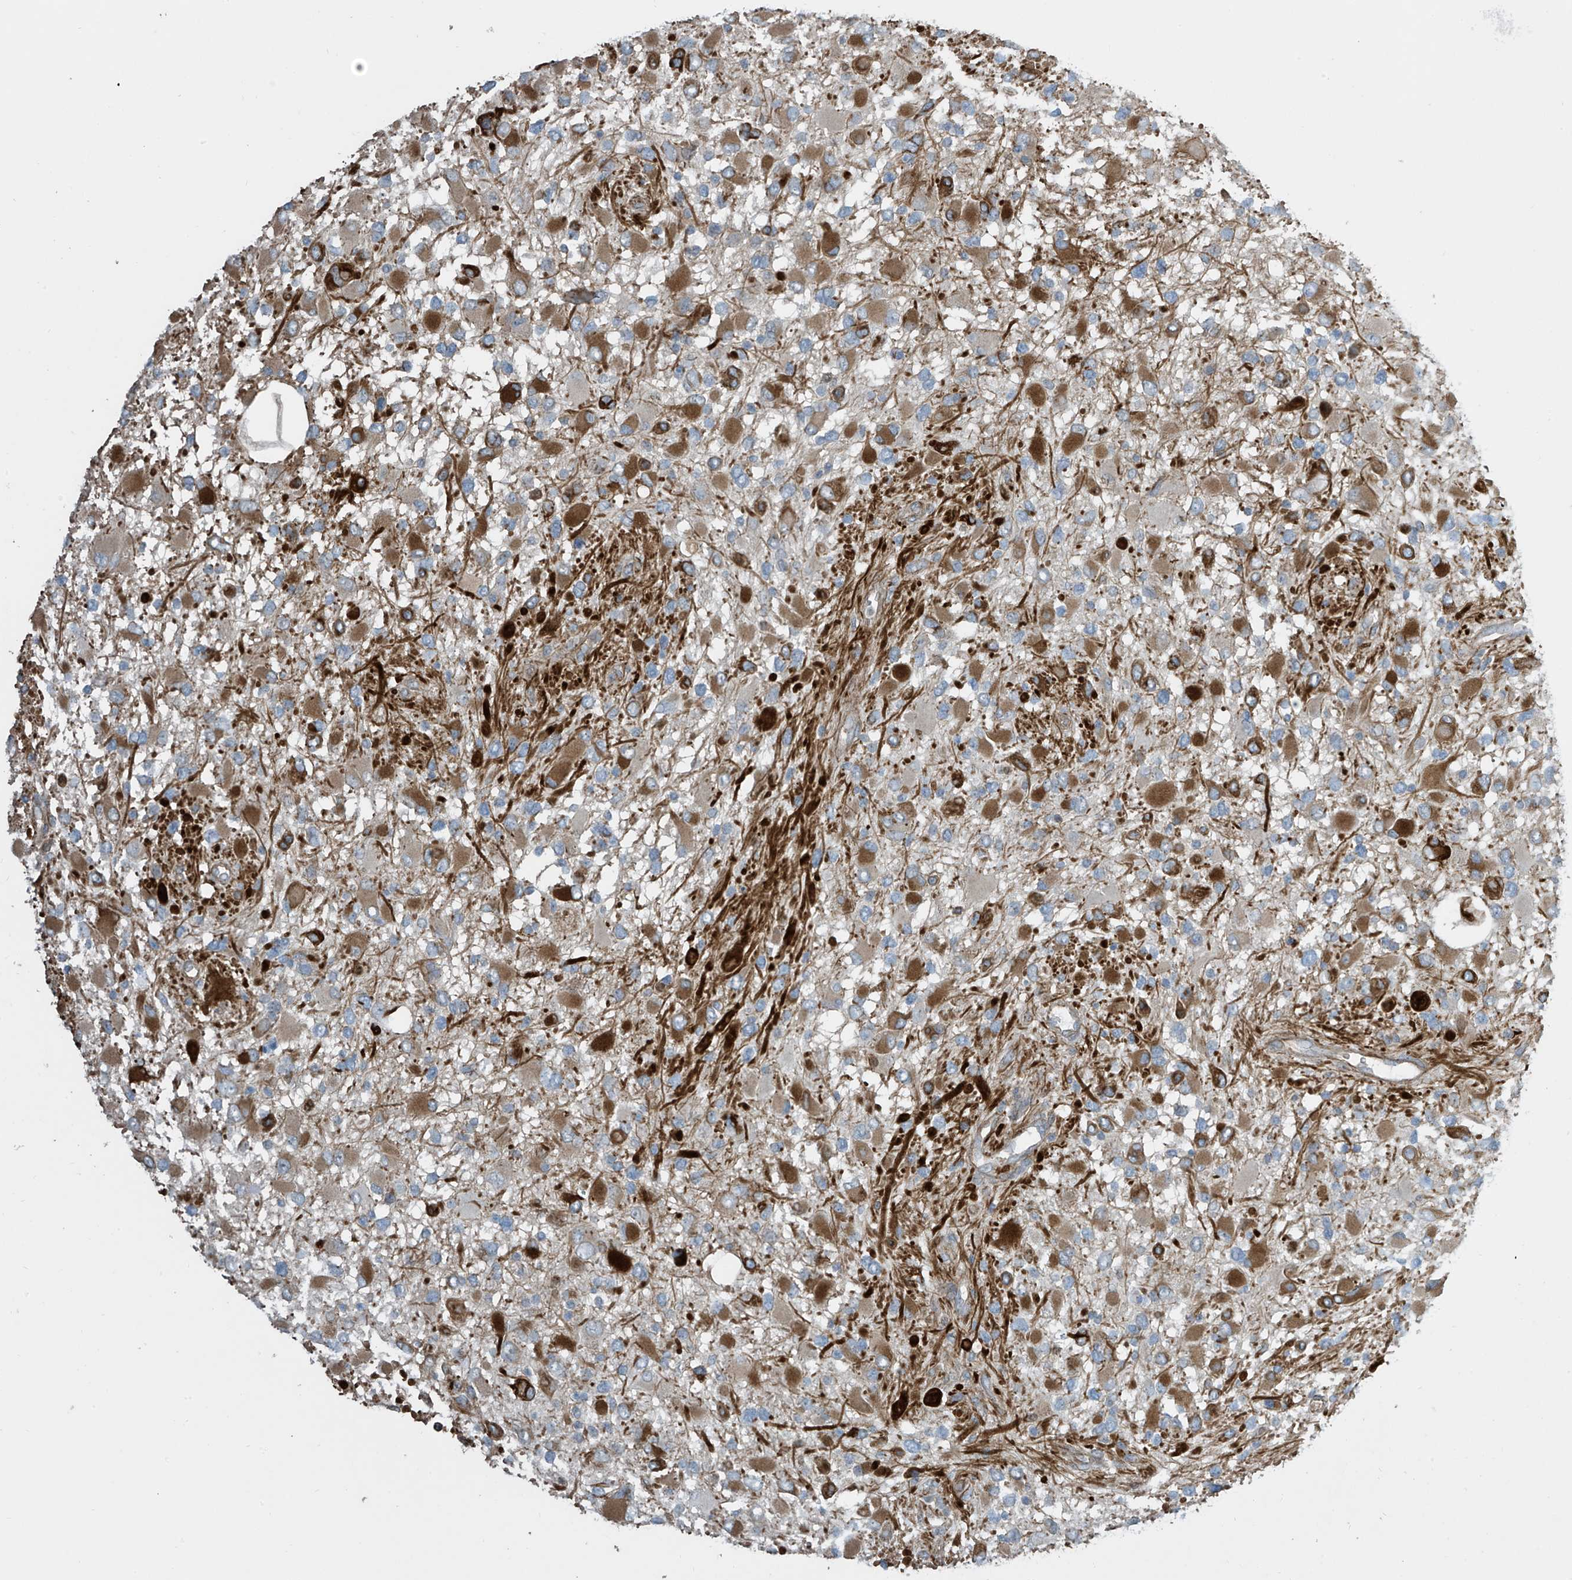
{"staining": {"intensity": "moderate", "quantity": "25%-75%", "location": "cytoplasmic/membranous"}, "tissue": "glioma", "cell_type": "Tumor cells", "image_type": "cancer", "snomed": [{"axis": "morphology", "description": "Glioma, malignant, High grade"}, {"axis": "topography", "description": "Brain"}], "caption": "The photomicrograph reveals staining of high-grade glioma (malignant), revealing moderate cytoplasmic/membranous protein positivity (brown color) within tumor cells. (Stains: DAB in brown, nuclei in blue, Microscopy: brightfield microscopy at high magnification).", "gene": "SH3BGRL3", "patient": {"sex": "male", "age": 53}}